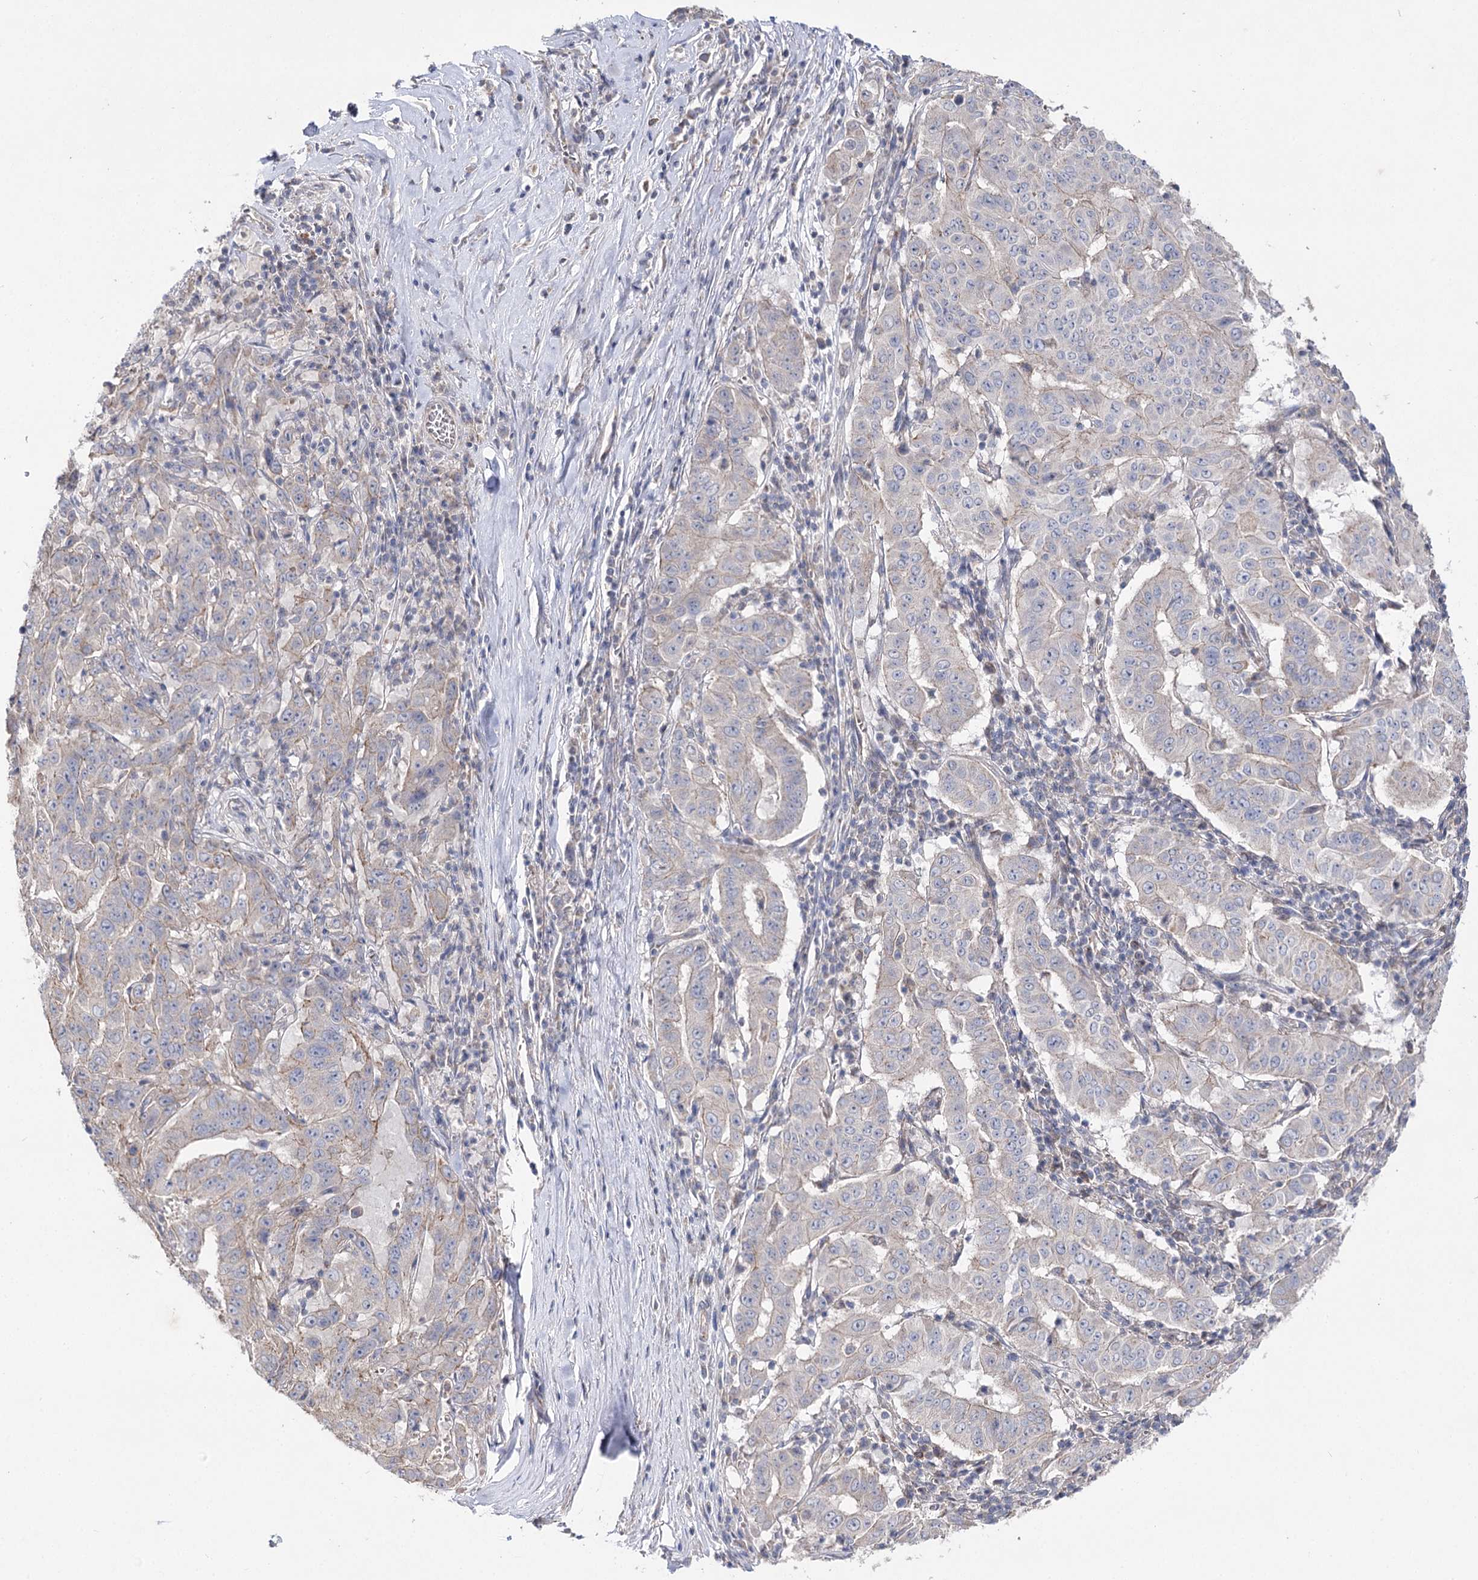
{"staining": {"intensity": "weak", "quantity": "<25%", "location": "cytoplasmic/membranous"}, "tissue": "pancreatic cancer", "cell_type": "Tumor cells", "image_type": "cancer", "snomed": [{"axis": "morphology", "description": "Adenocarcinoma, NOS"}, {"axis": "topography", "description": "Pancreas"}], "caption": "Pancreatic adenocarcinoma was stained to show a protein in brown. There is no significant staining in tumor cells.", "gene": "AURKC", "patient": {"sex": "male", "age": 63}}